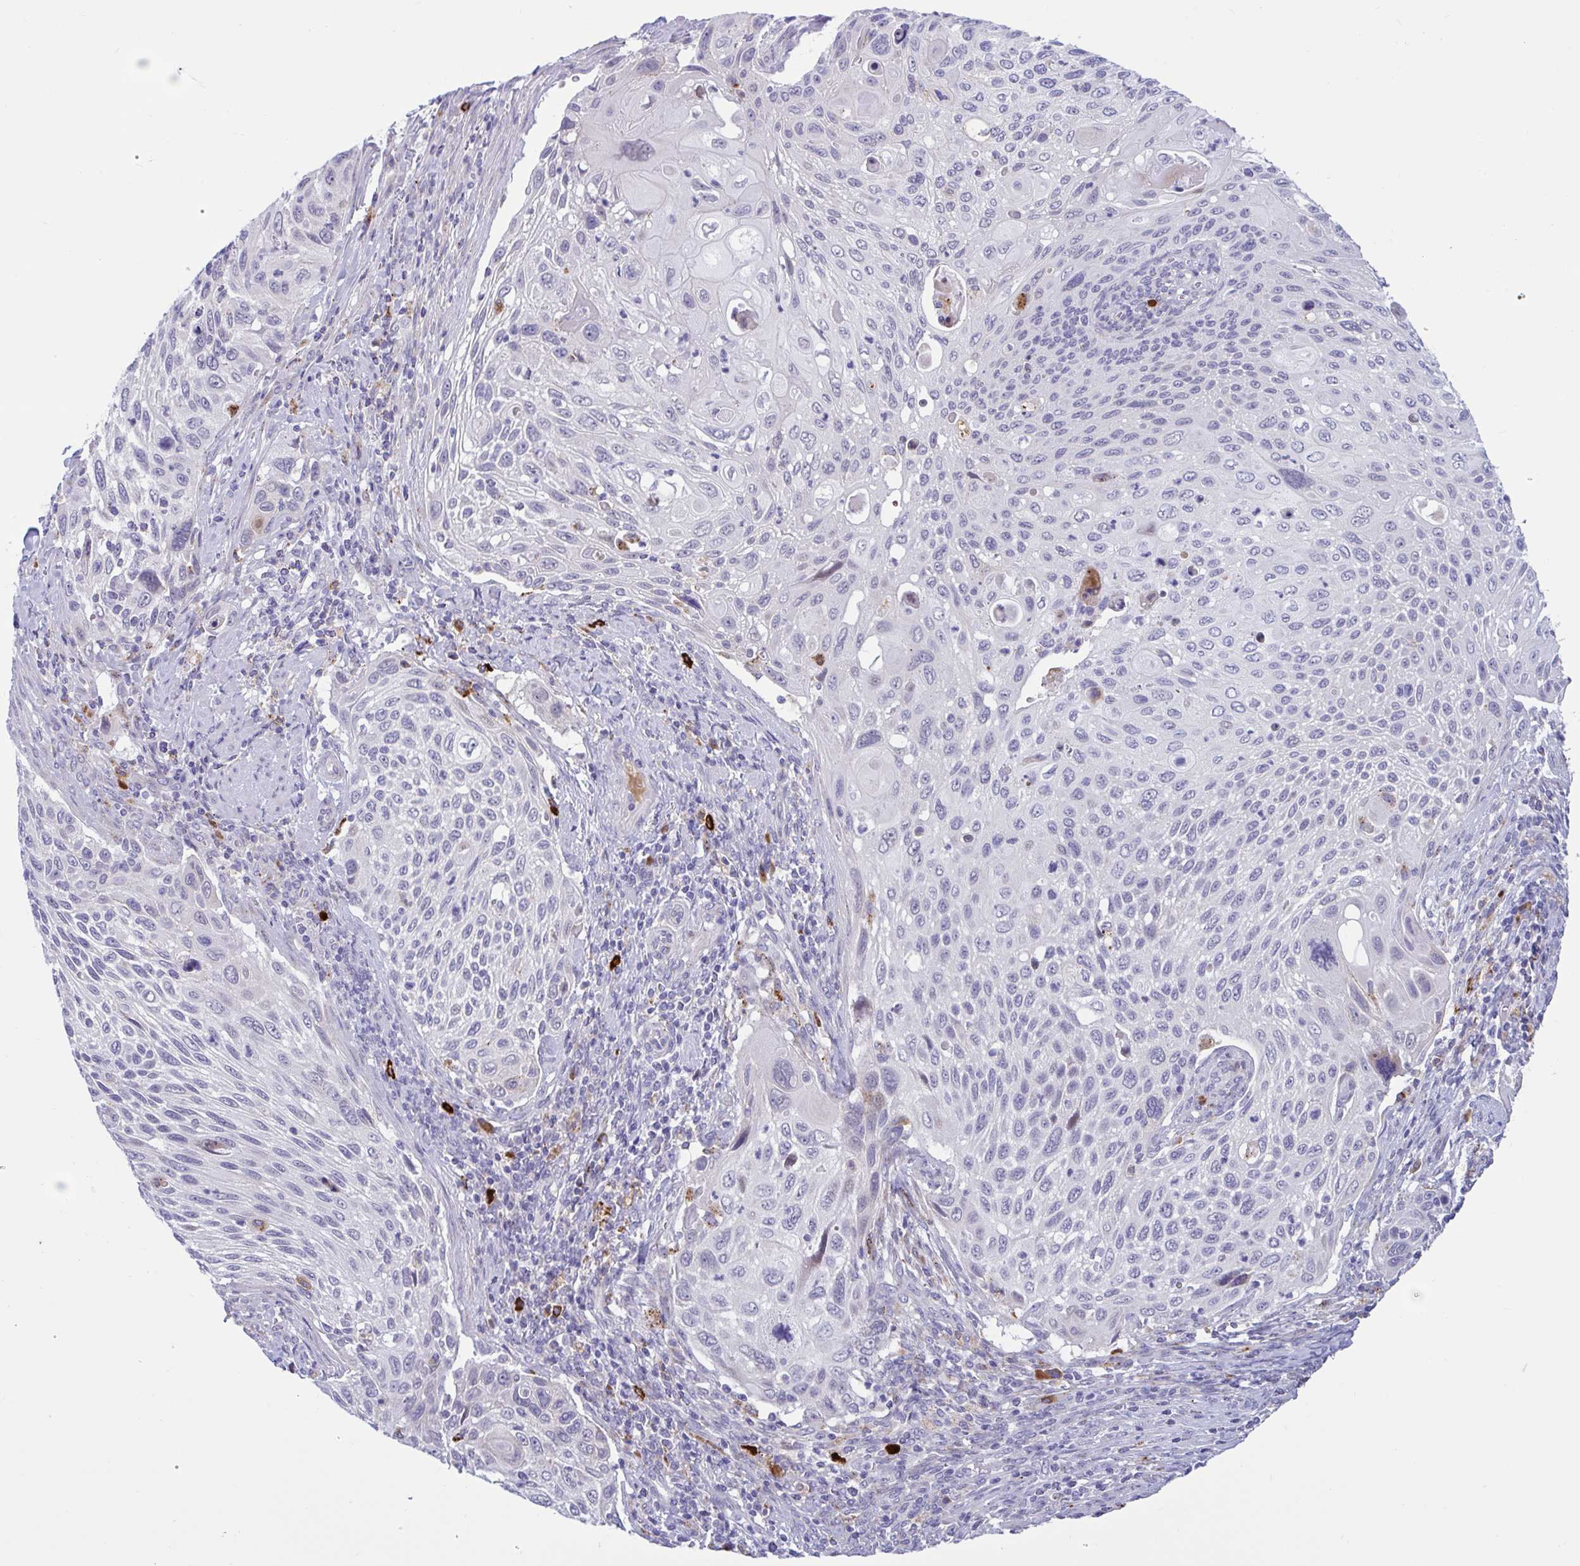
{"staining": {"intensity": "negative", "quantity": "none", "location": "none"}, "tissue": "cervical cancer", "cell_type": "Tumor cells", "image_type": "cancer", "snomed": [{"axis": "morphology", "description": "Squamous cell carcinoma, NOS"}, {"axis": "topography", "description": "Cervix"}], "caption": "A histopathology image of cervical squamous cell carcinoma stained for a protein displays no brown staining in tumor cells.", "gene": "FAM219B", "patient": {"sex": "female", "age": 70}}